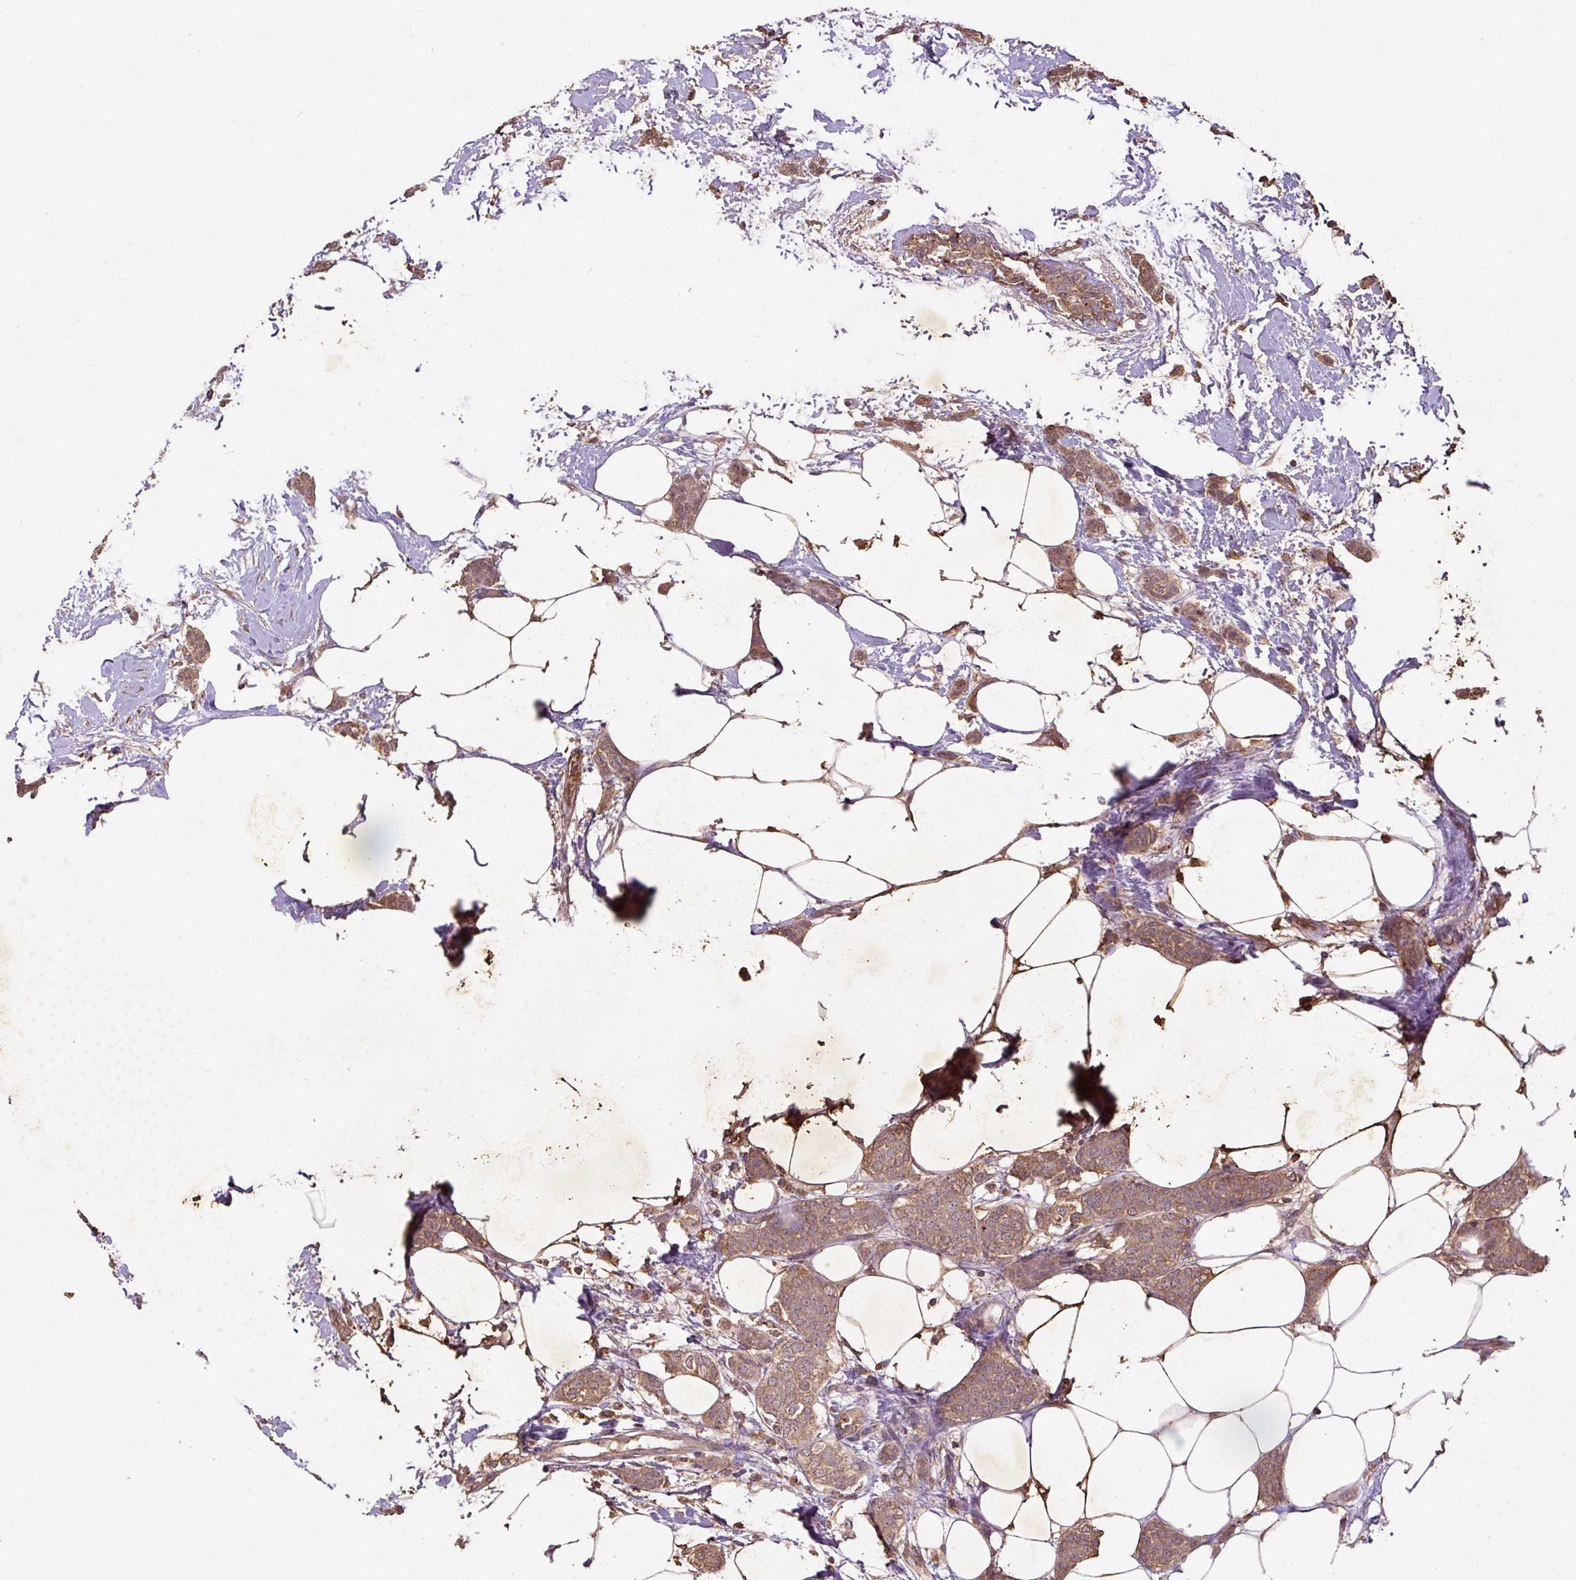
{"staining": {"intensity": "moderate", "quantity": ">75%", "location": "cytoplasmic/membranous"}, "tissue": "breast cancer", "cell_type": "Tumor cells", "image_type": "cancer", "snomed": [{"axis": "morphology", "description": "Duct carcinoma"}, {"axis": "topography", "description": "Breast"}], "caption": "Brown immunohistochemical staining in invasive ductal carcinoma (breast) shows moderate cytoplasmic/membranous staining in approximately >75% of tumor cells.", "gene": "LRTM2", "patient": {"sex": "female", "age": 72}}